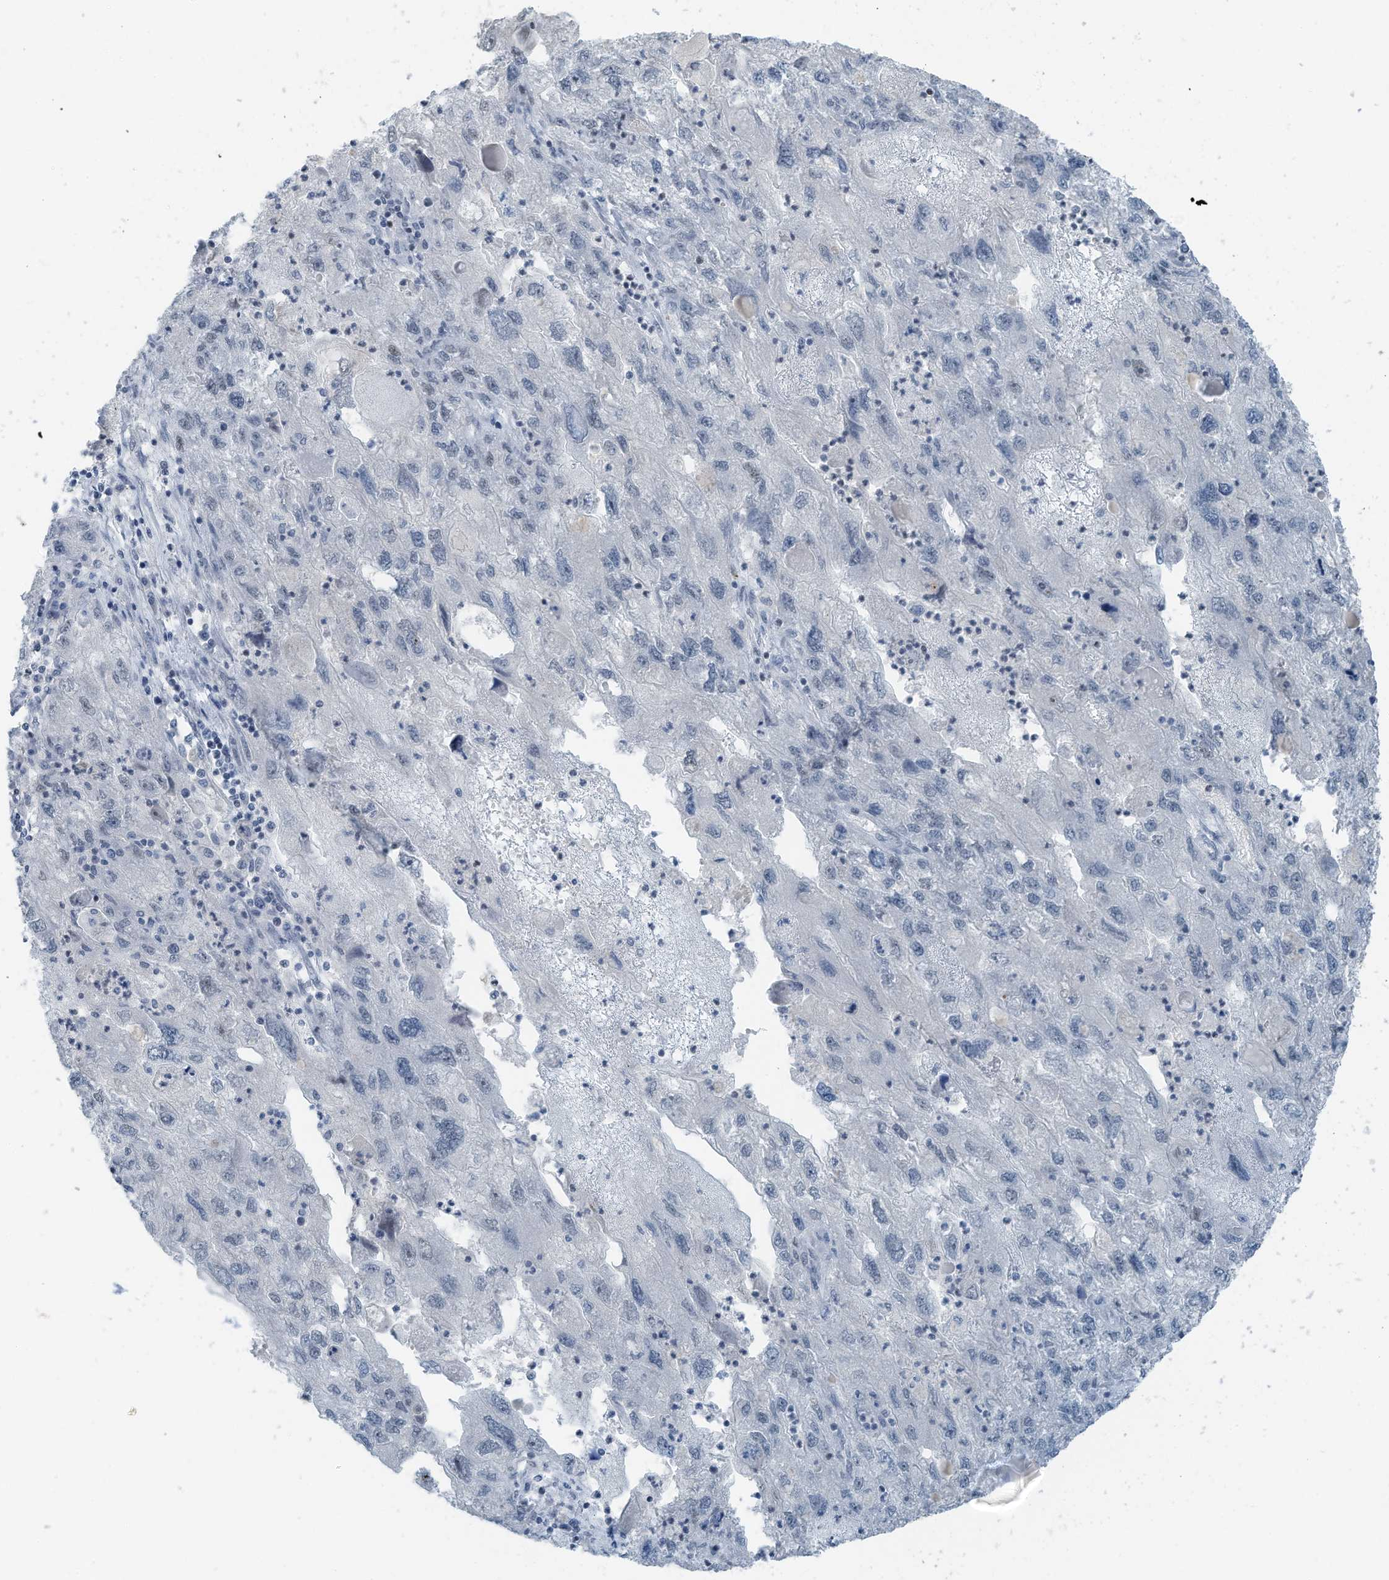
{"staining": {"intensity": "moderate", "quantity": "25%-75%", "location": "nuclear"}, "tissue": "endometrial cancer", "cell_type": "Tumor cells", "image_type": "cancer", "snomed": [{"axis": "morphology", "description": "Adenocarcinoma, NOS"}, {"axis": "topography", "description": "Endometrium"}], "caption": "IHC photomicrograph of neoplastic tissue: endometrial adenocarcinoma stained using immunohistochemistry (IHC) demonstrates medium levels of moderate protein expression localized specifically in the nuclear of tumor cells, appearing as a nuclear brown color.", "gene": "WRNIP1", "patient": {"sex": "female", "age": 49}}